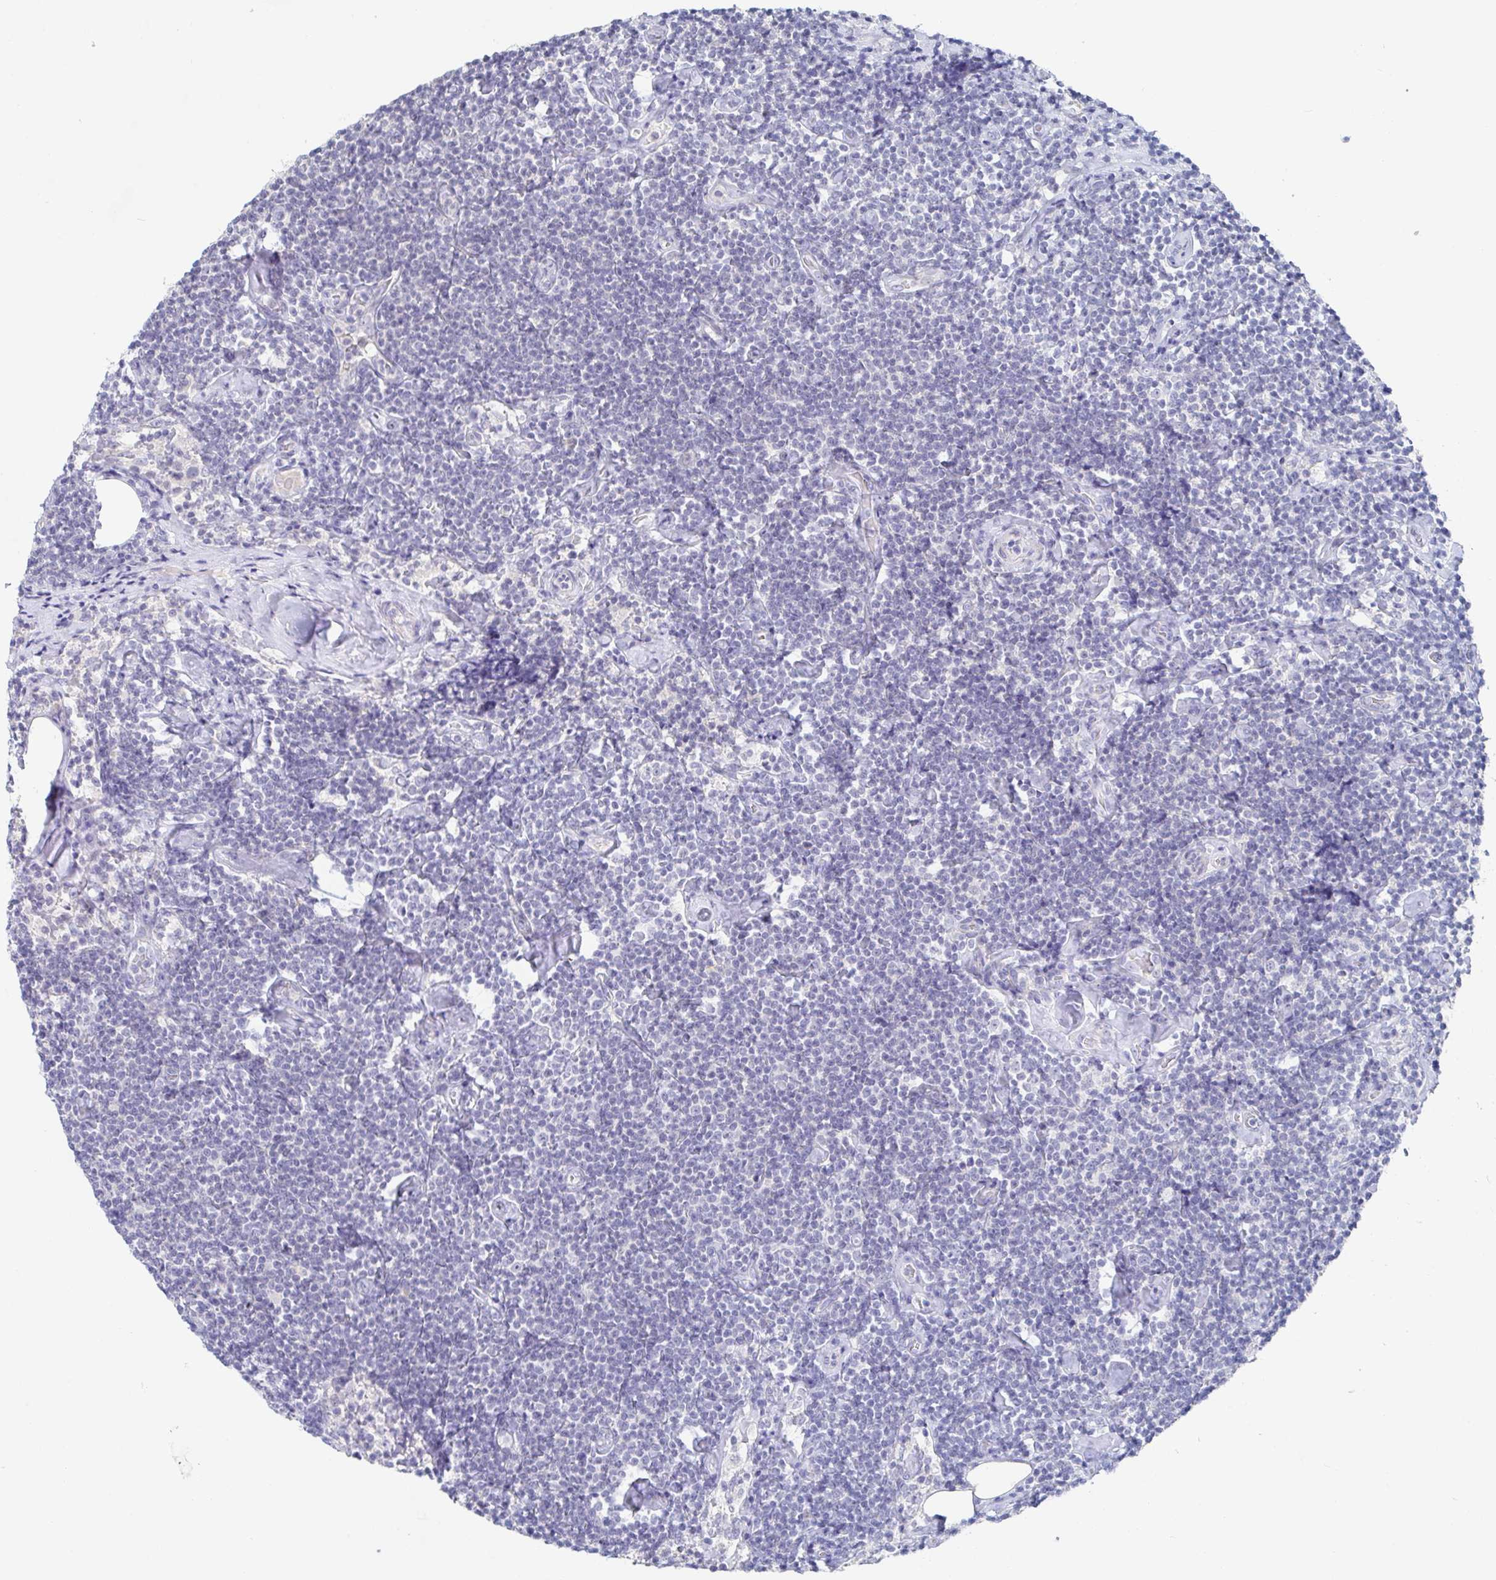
{"staining": {"intensity": "negative", "quantity": "none", "location": "none"}, "tissue": "lymphoma", "cell_type": "Tumor cells", "image_type": "cancer", "snomed": [{"axis": "morphology", "description": "Malignant lymphoma, non-Hodgkin's type, Low grade"}, {"axis": "topography", "description": "Lymph node"}], "caption": "Tumor cells are negative for protein expression in human lymphoma.", "gene": "ZNF430", "patient": {"sex": "male", "age": 81}}